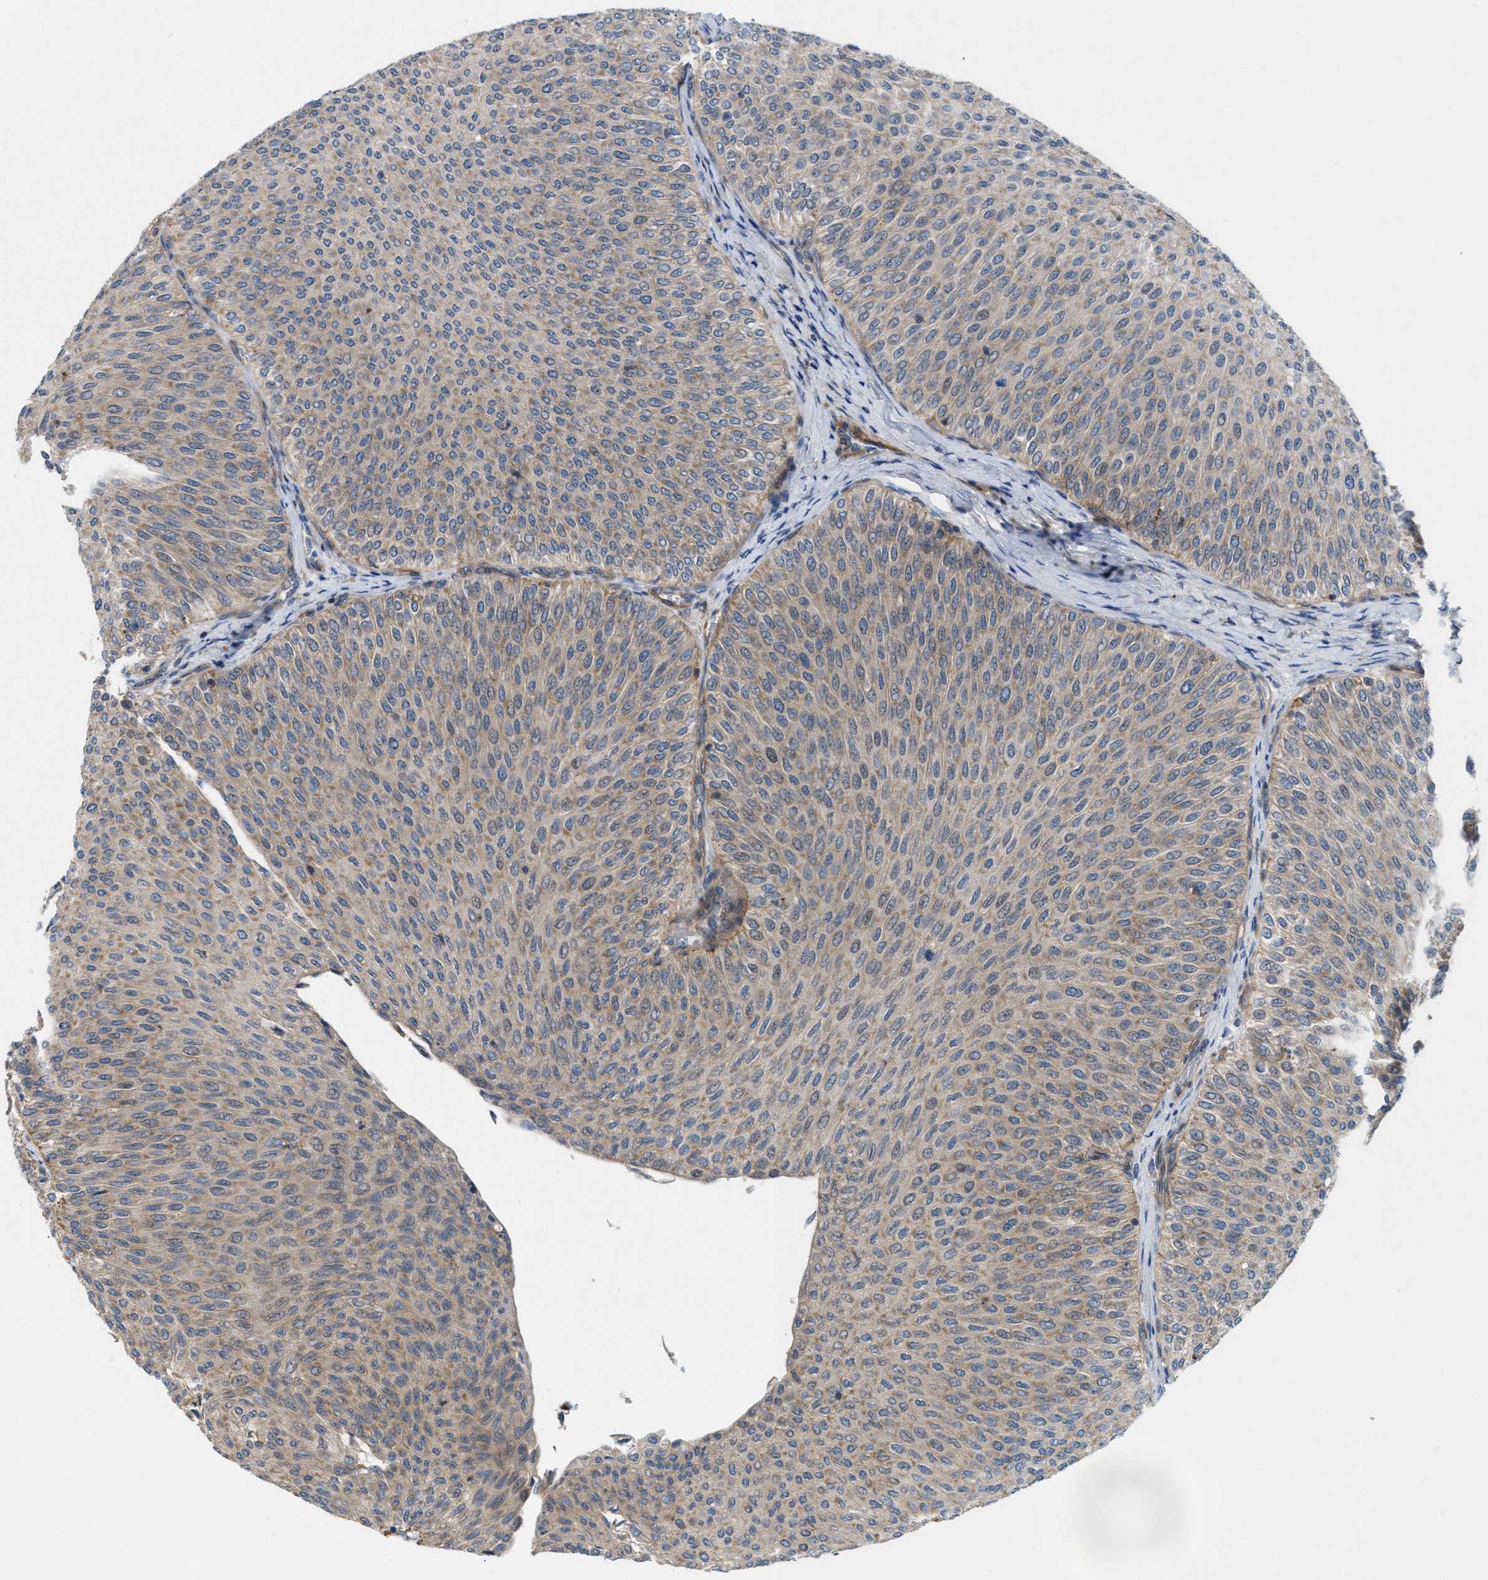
{"staining": {"intensity": "weak", "quantity": ">75%", "location": "cytoplasmic/membranous"}, "tissue": "urothelial cancer", "cell_type": "Tumor cells", "image_type": "cancer", "snomed": [{"axis": "morphology", "description": "Urothelial carcinoma, Low grade"}, {"axis": "topography", "description": "Urinary bladder"}], "caption": "Protein staining by IHC shows weak cytoplasmic/membranous expression in about >75% of tumor cells in urothelial cancer.", "gene": "CYB5D1", "patient": {"sex": "male", "age": 78}}